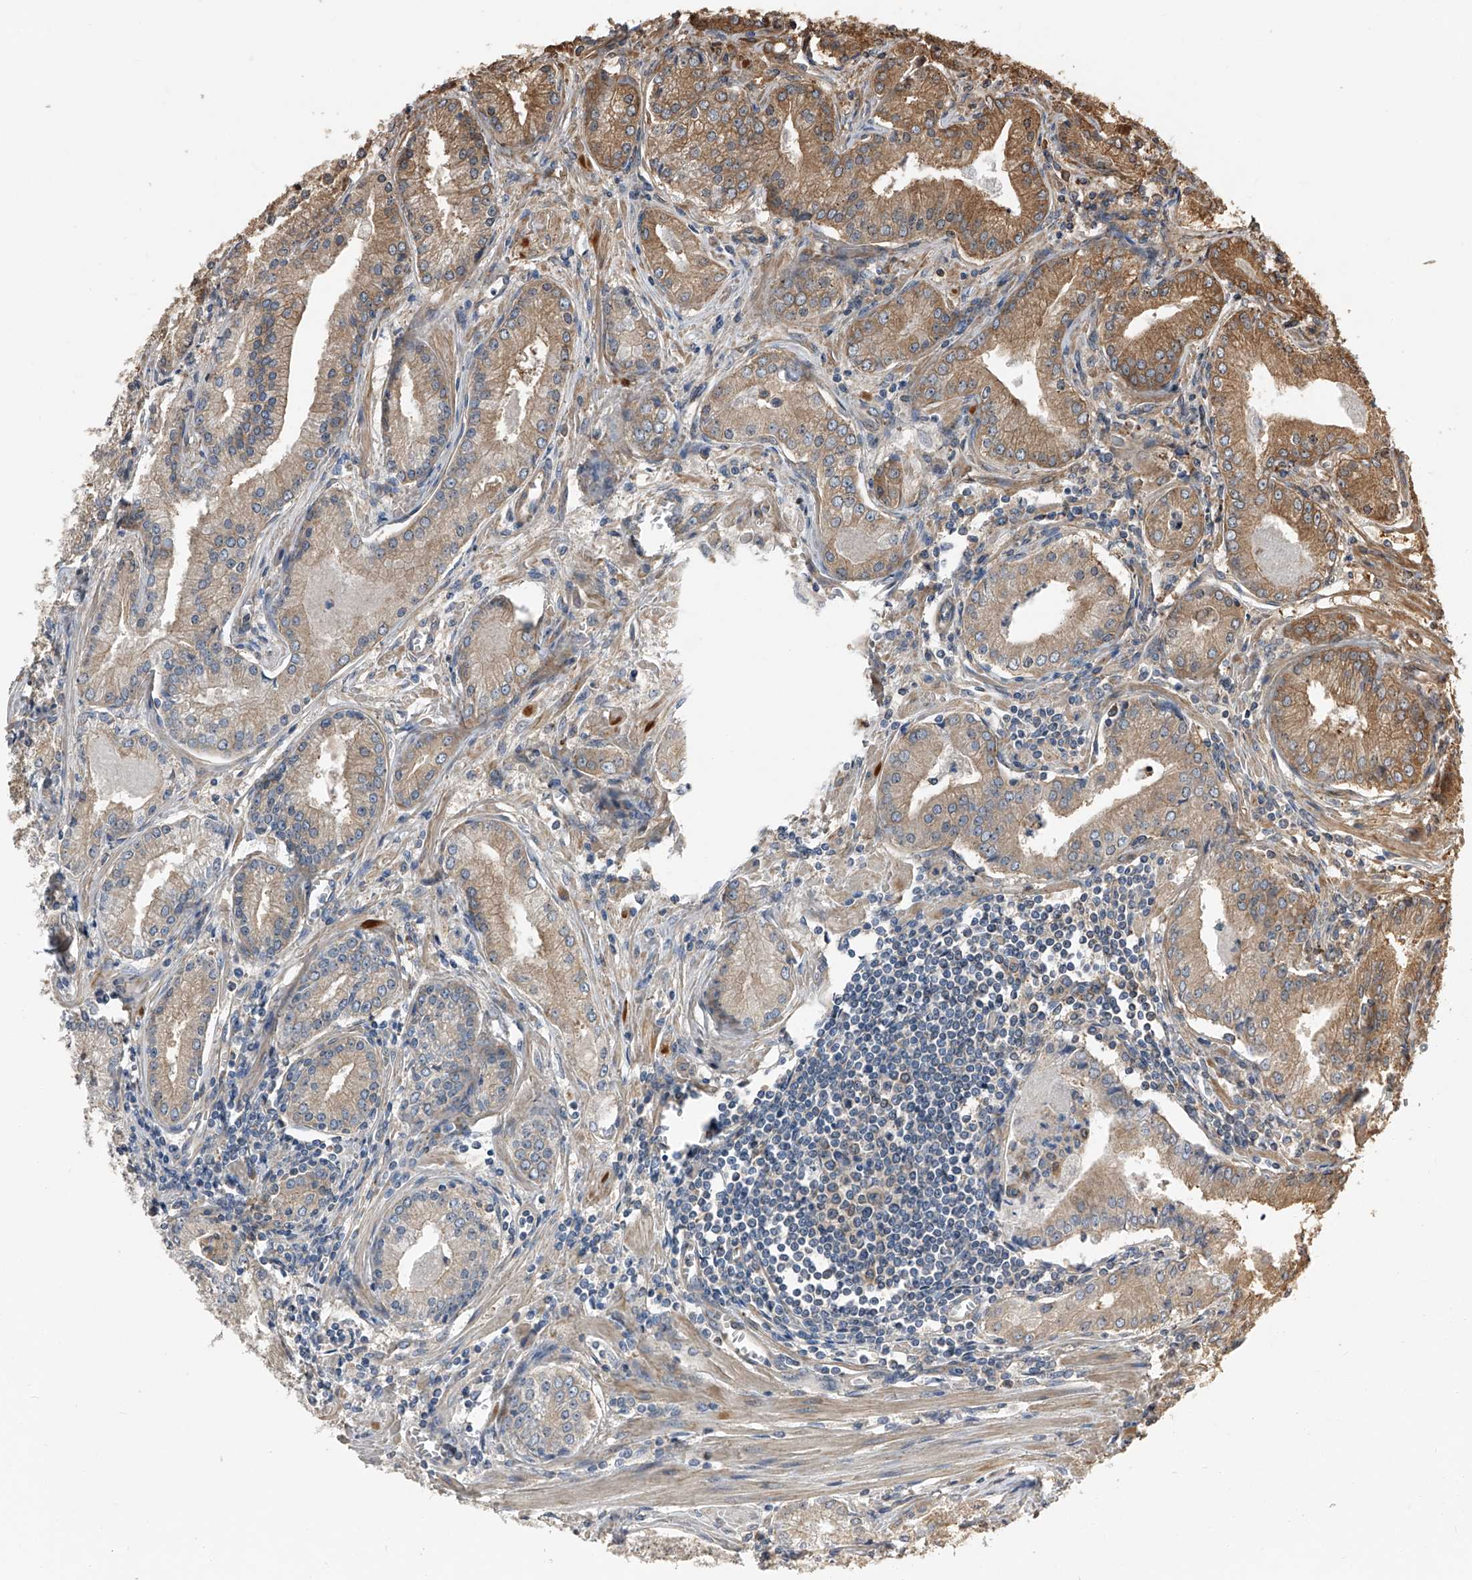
{"staining": {"intensity": "moderate", "quantity": "25%-75%", "location": "cytoplasmic/membranous"}, "tissue": "prostate cancer", "cell_type": "Tumor cells", "image_type": "cancer", "snomed": [{"axis": "morphology", "description": "Adenocarcinoma, Low grade"}, {"axis": "topography", "description": "Prostate"}], "caption": "A brown stain shows moderate cytoplasmic/membranous staining of a protein in prostate cancer (adenocarcinoma (low-grade)) tumor cells.", "gene": "KCNJ2", "patient": {"sex": "male", "age": 54}}